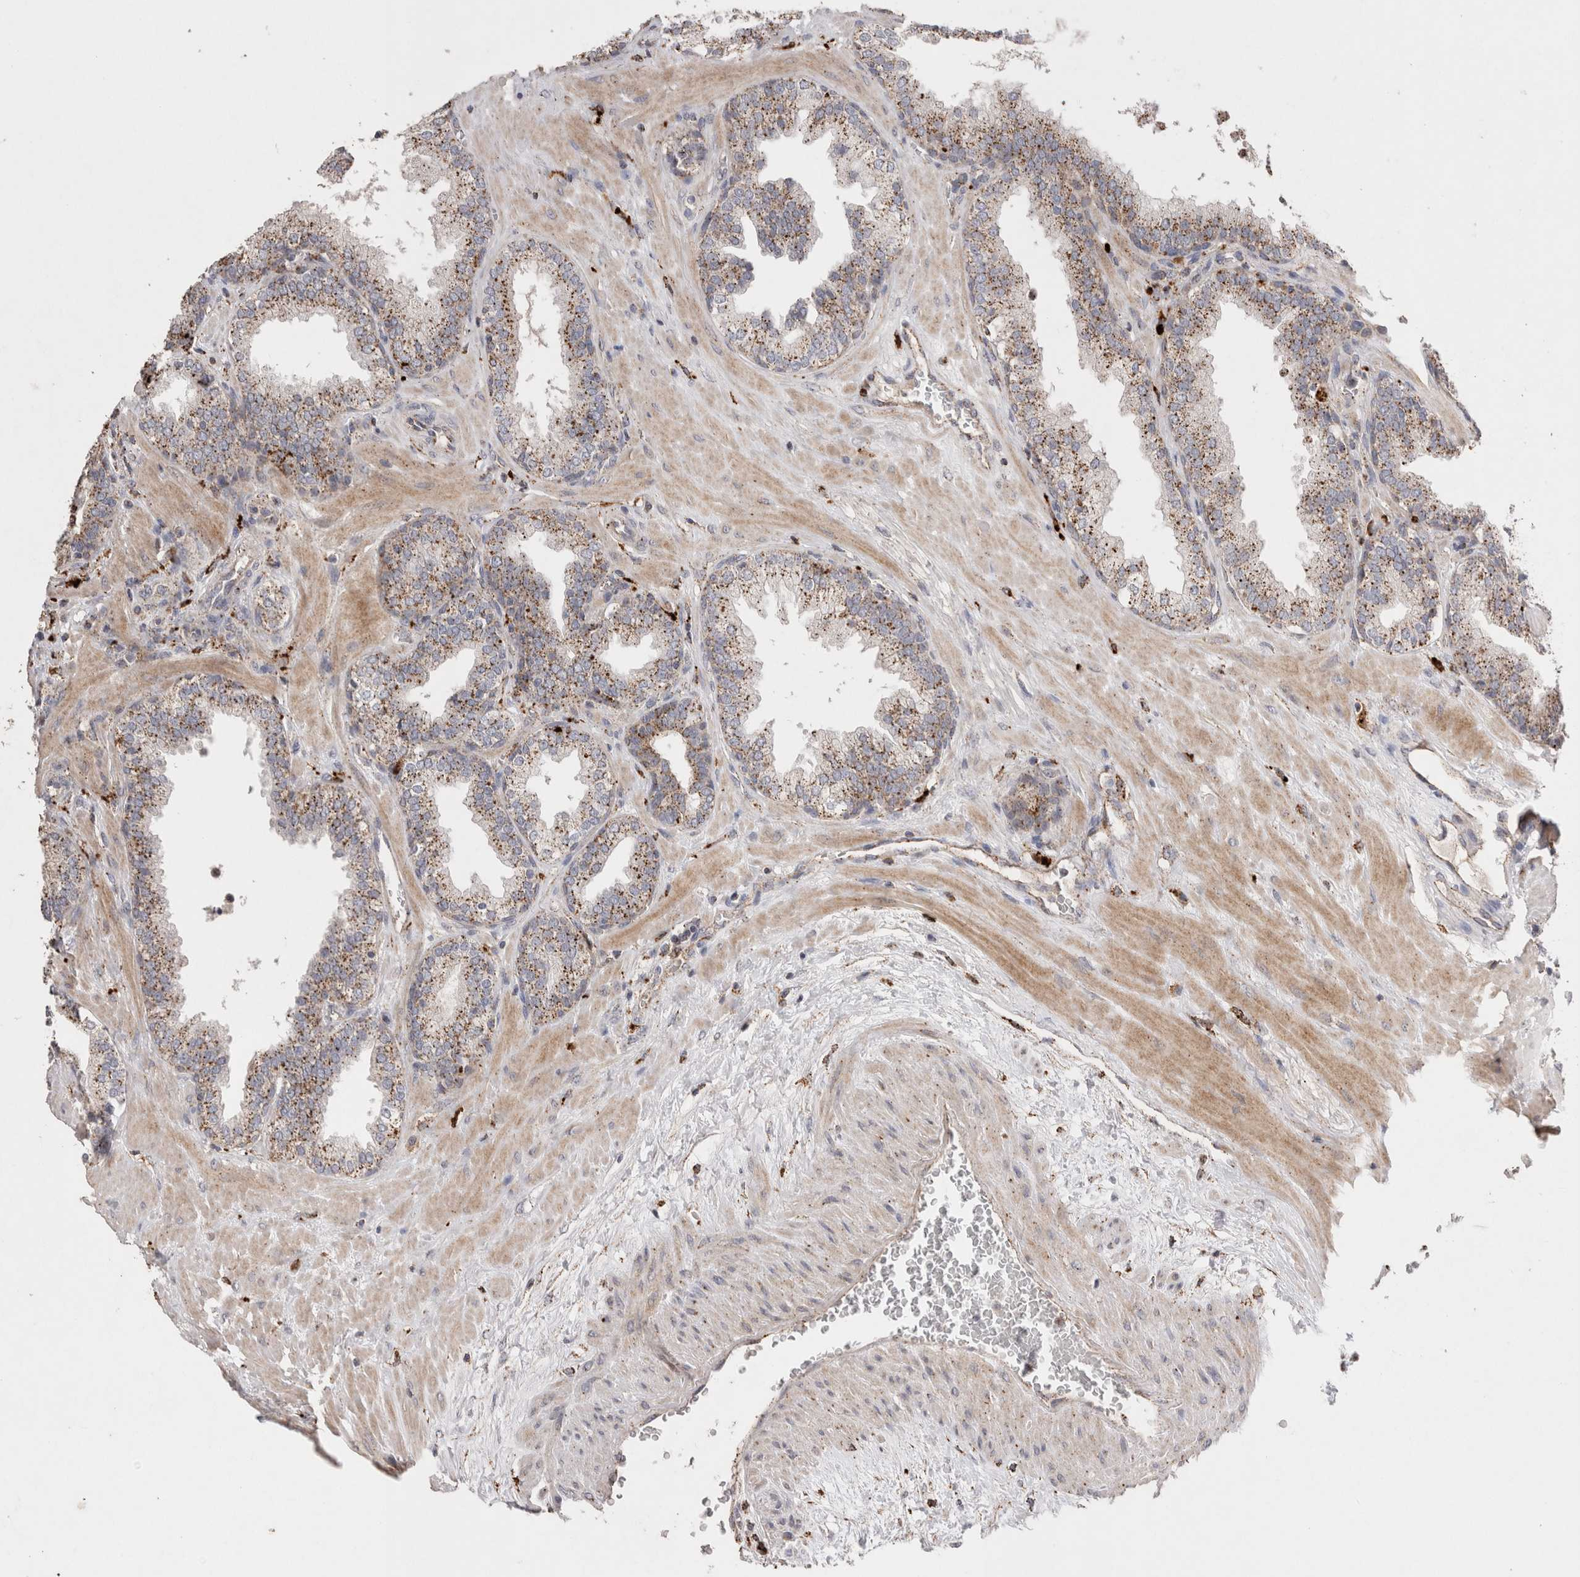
{"staining": {"intensity": "moderate", "quantity": ">75%", "location": "cytoplasmic/membranous"}, "tissue": "prostate", "cell_type": "Glandular cells", "image_type": "normal", "snomed": [{"axis": "morphology", "description": "Normal tissue, NOS"}, {"axis": "topography", "description": "Prostate"}], "caption": "This image displays benign prostate stained with immunohistochemistry to label a protein in brown. The cytoplasmic/membranous of glandular cells show moderate positivity for the protein. Nuclei are counter-stained blue.", "gene": "CTSA", "patient": {"sex": "male", "age": 51}}